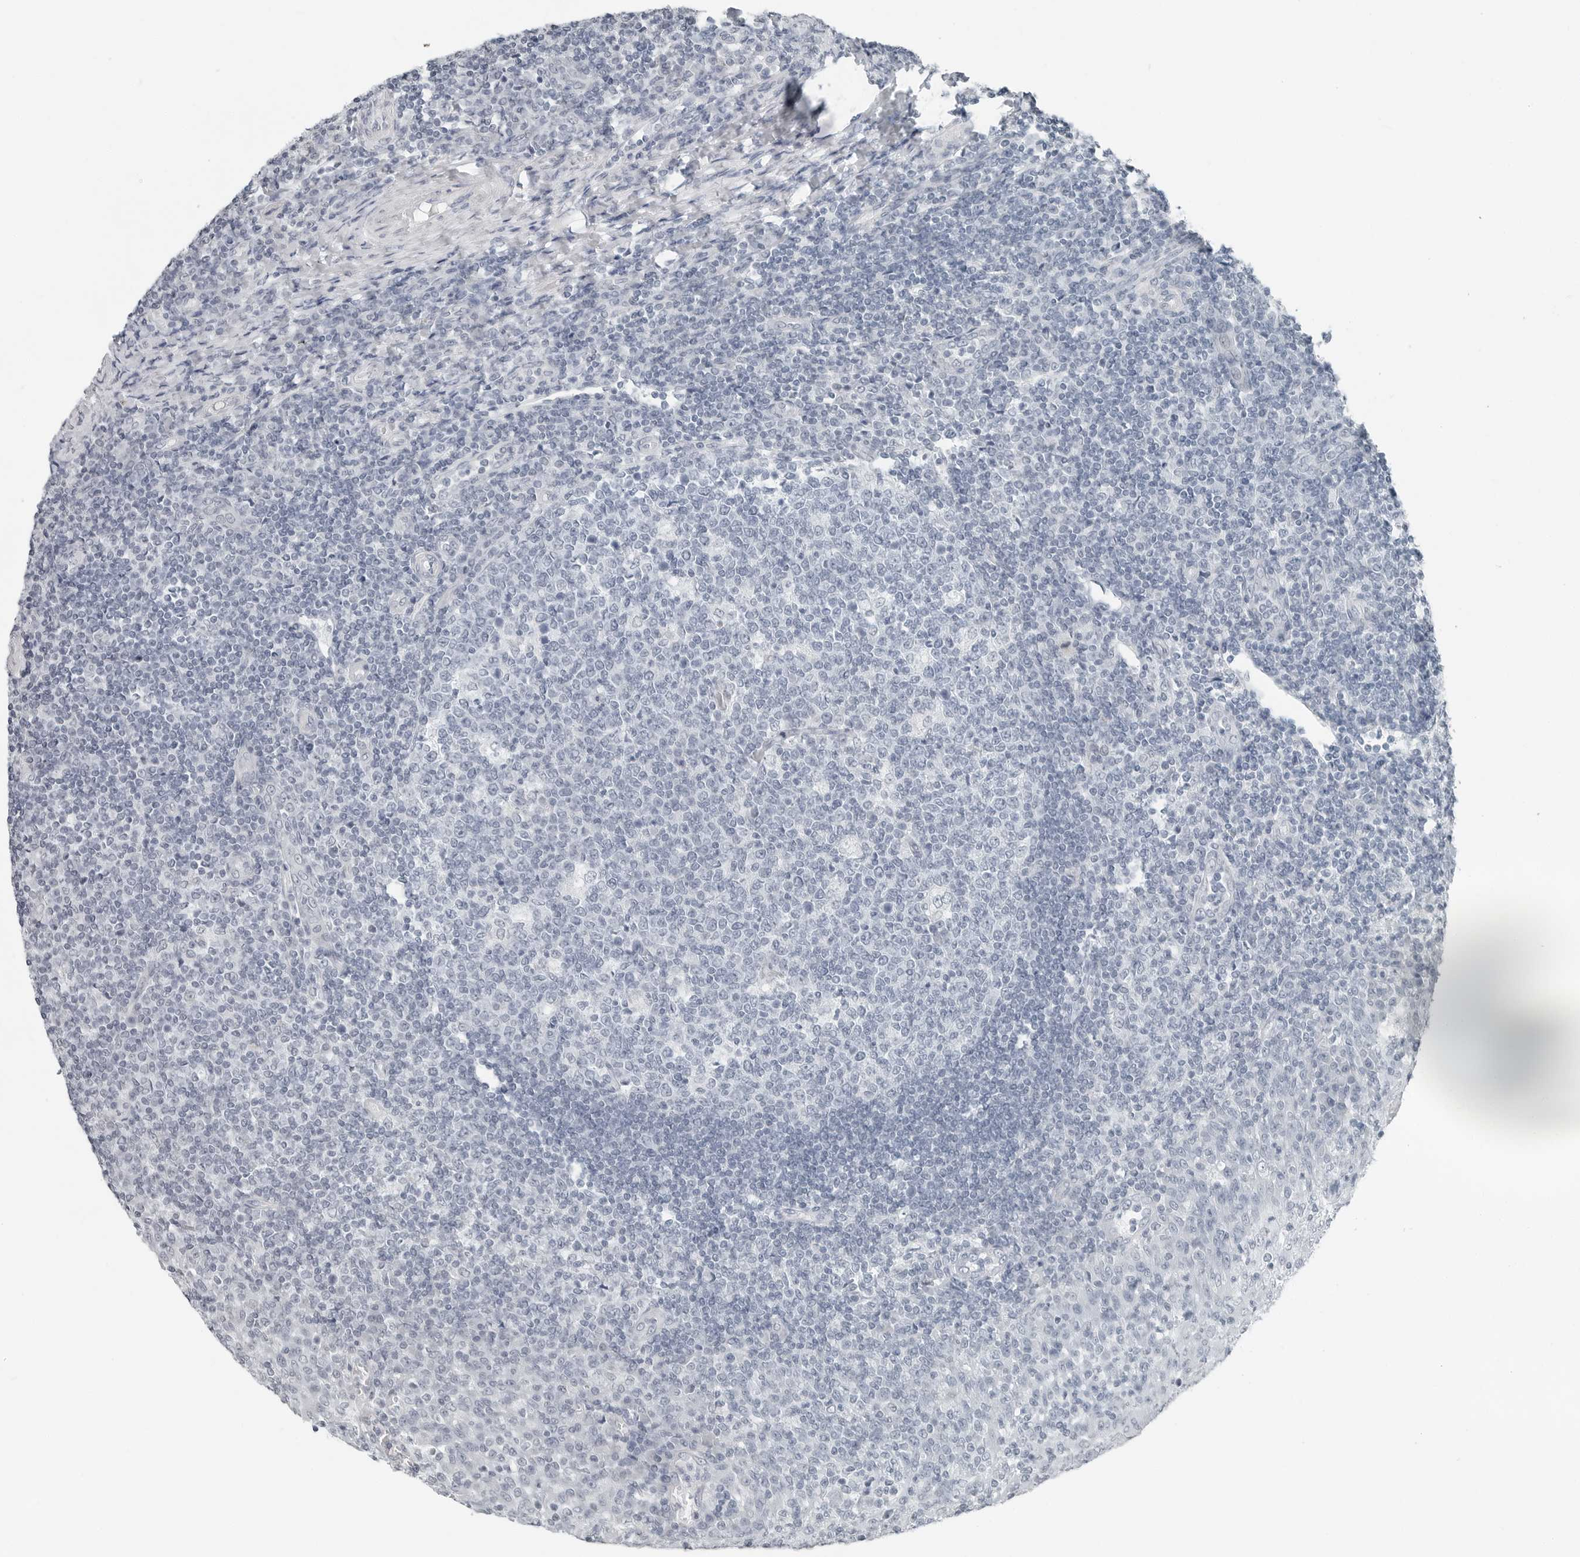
{"staining": {"intensity": "negative", "quantity": "none", "location": "none"}, "tissue": "tonsil", "cell_type": "Germinal center cells", "image_type": "normal", "snomed": [{"axis": "morphology", "description": "Normal tissue, NOS"}, {"axis": "topography", "description": "Tonsil"}], "caption": "DAB immunohistochemical staining of normal tonsil exhibits no significant expression in germinal center cells.", "gene": "XIRP1", "patient": {"sex": "female", "age": 19}}